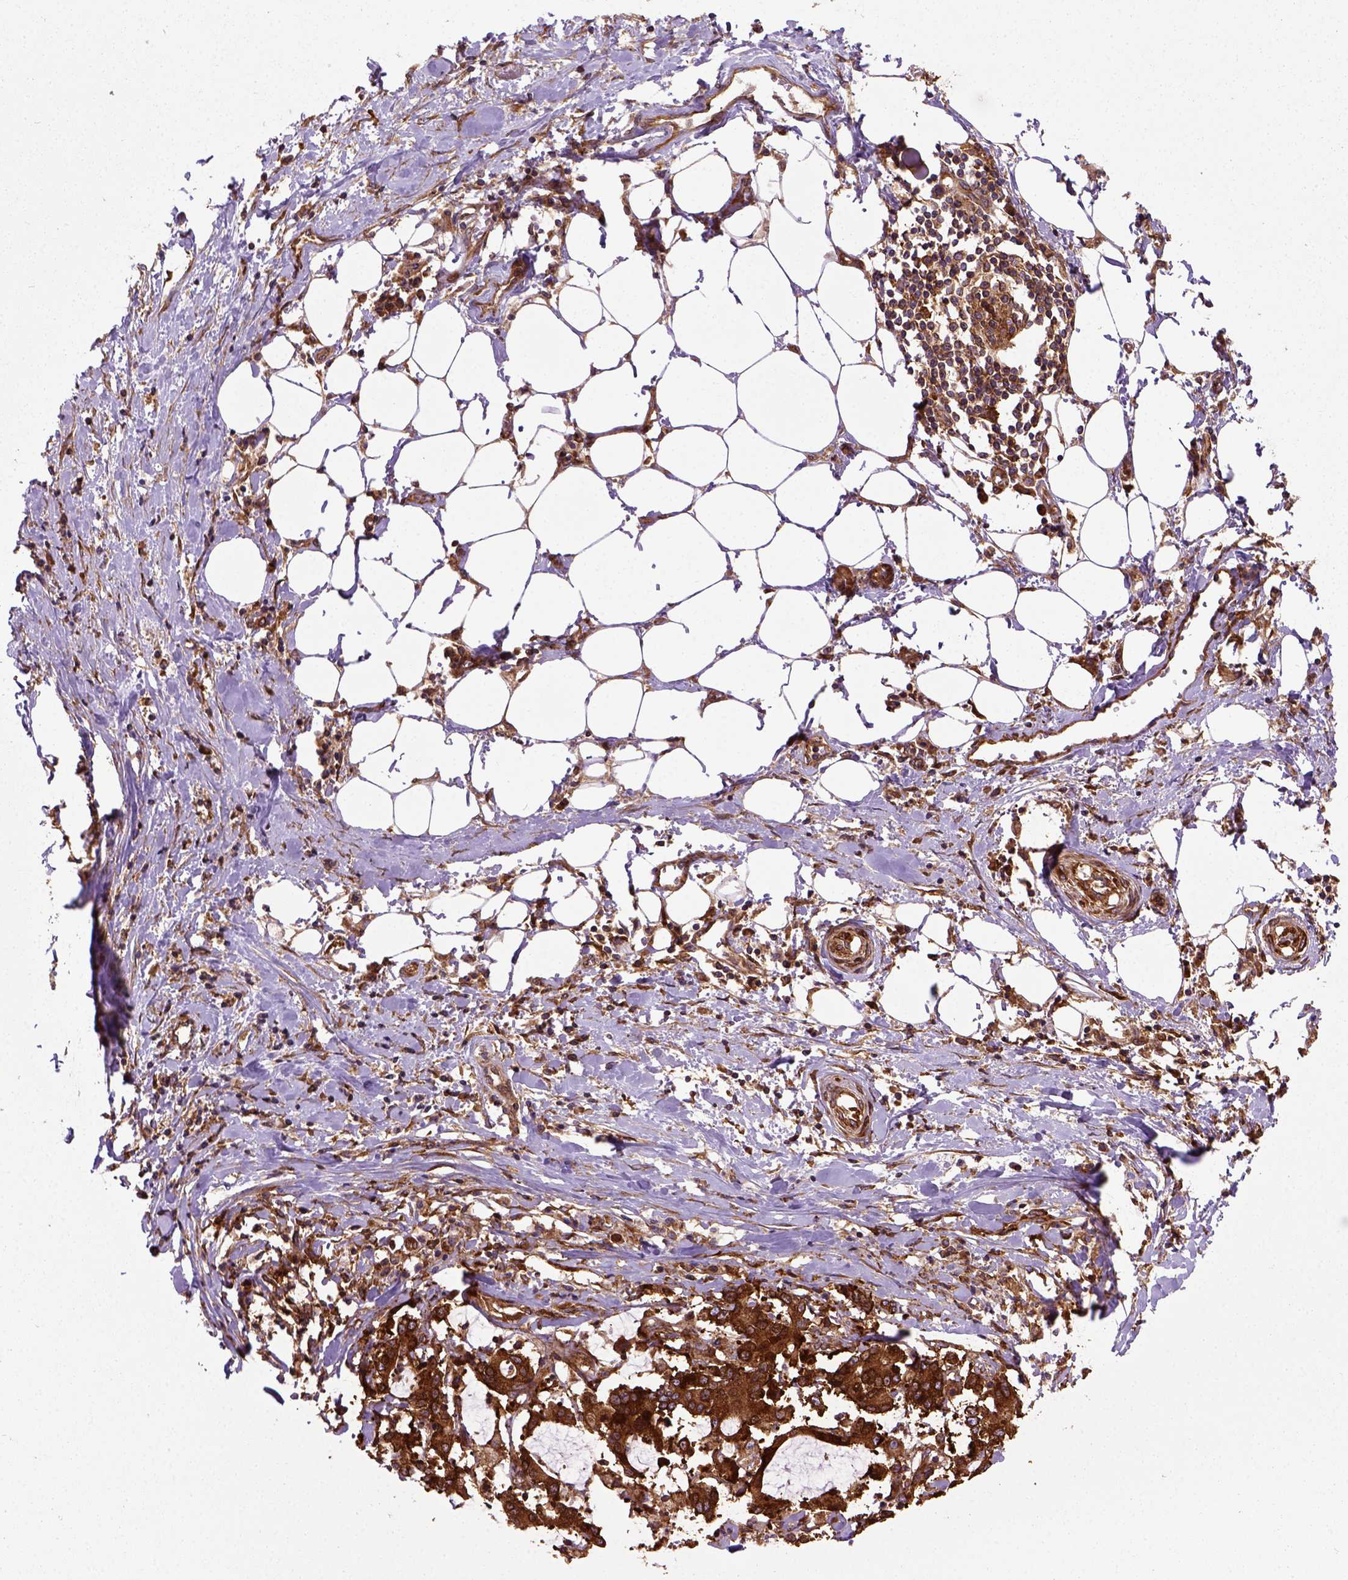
{"staining": {"intensity": "strong", "quantity": ">75%", "location": "cytoplasmic/membranous"}, "tissue": "stomach cancer", "cell_type": "Tumor cells", "image_type": "cancer", "snomed": [{"axis": "morphology", "description": "Adenocarcinoma, NOS"}, {"axis": "topography", "description": "Stomach, upper"}], "caption": "Protein positivity by immunohistochemistry (IHC) displays strong cytoplasmic/membranous expression in approximately >75% of tumor cells in stomach cancer.", "gene": "CAPRIN1", "patient": {"sex": "male", "age": 68}}